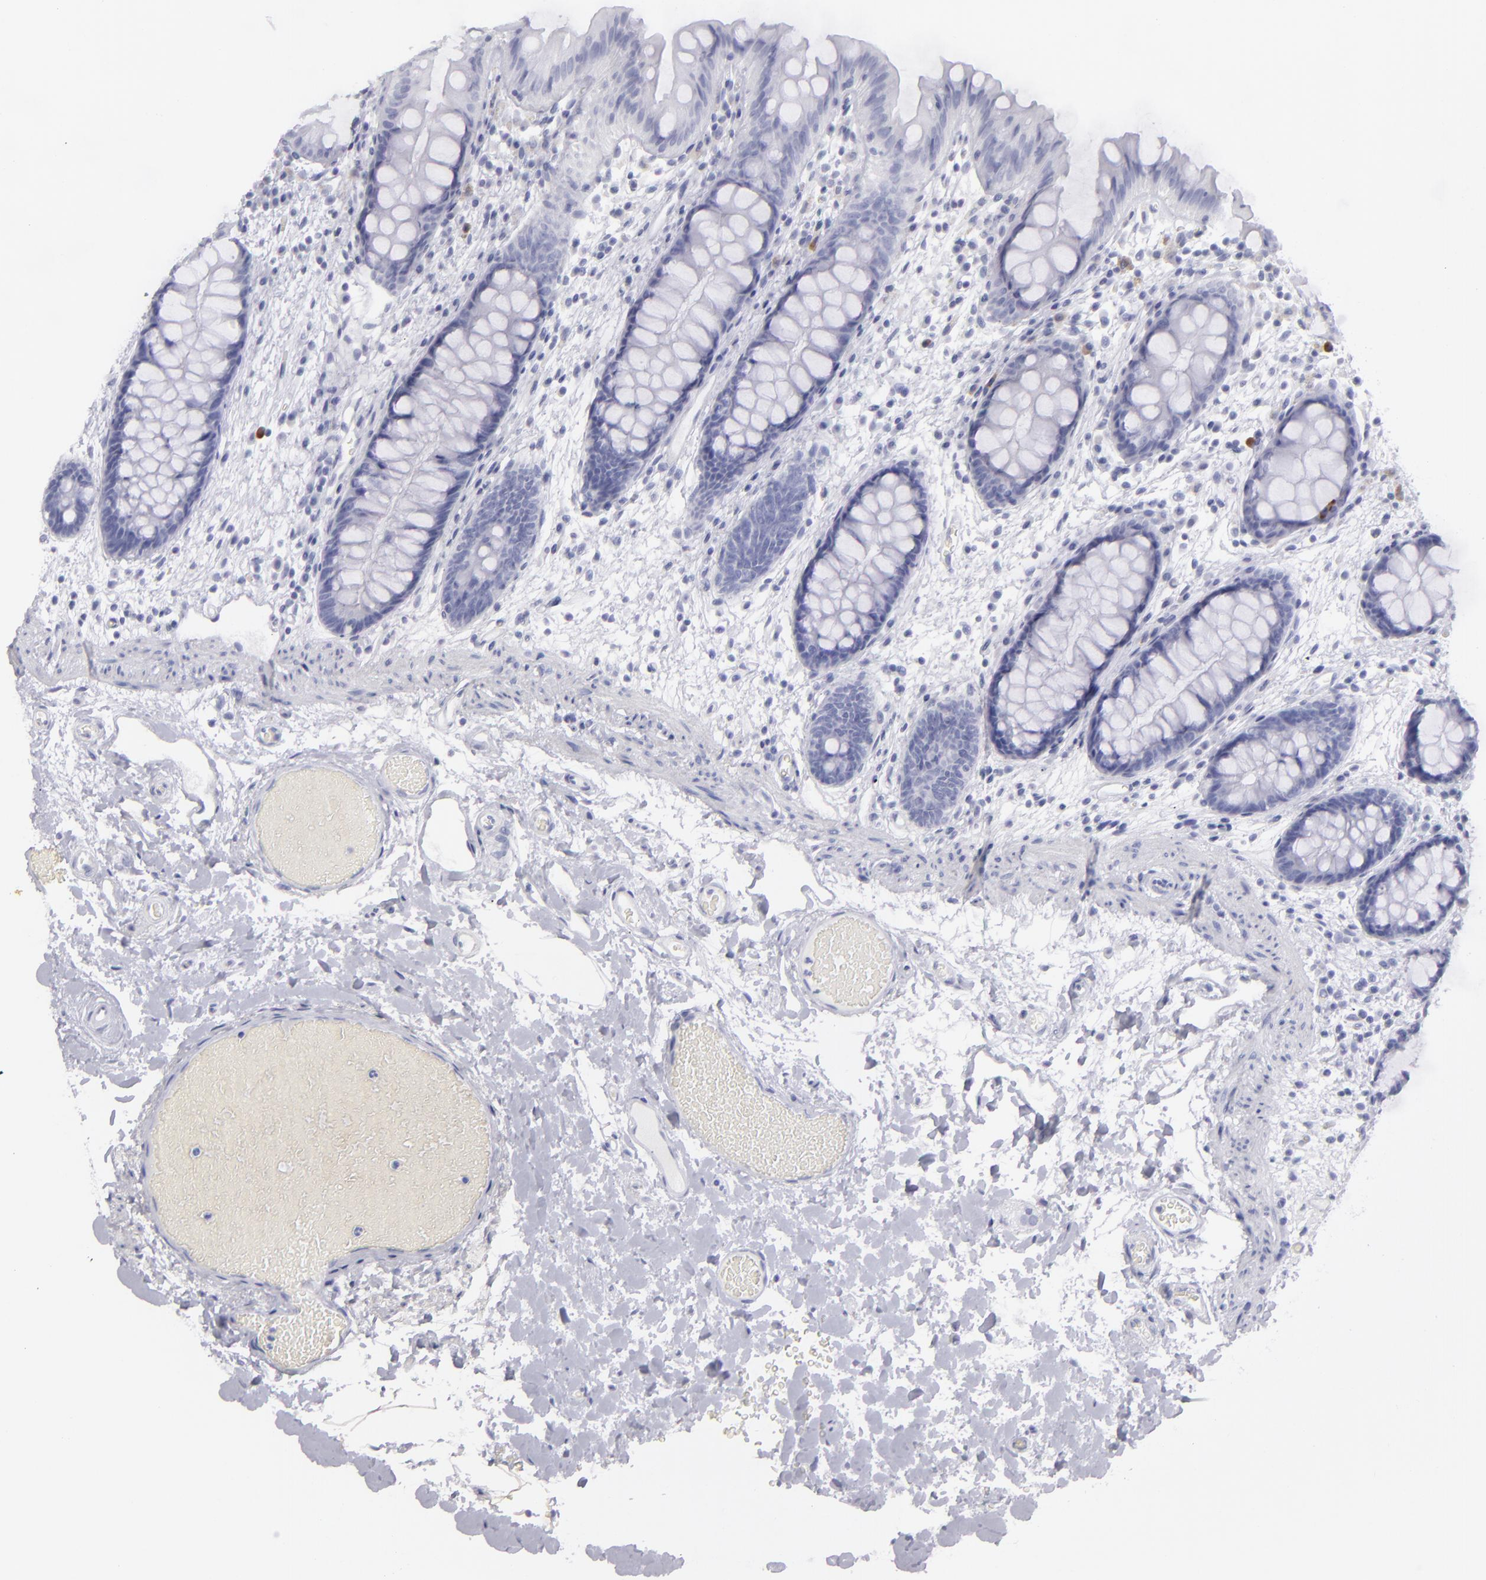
{"staining": {"intensity": "negative", "quantity": "none", "location": "none"}, "tissue": "colon", "cell_type": "Endothelial cells", "image_type": "normal", "snomed": [{"axis": "morphology", "description": "Normal tissue, NOS"}, {"axis": "topography", "description": "Smooth muscle"}, {"axis": "topography", "description": "Colon"}], "caption": "Immunohistochemistry (IHC) photomicrograph of normal human colon stained for a protein (brown), which displays no staining in endothelial cells.", "gene": "FLG", "patient": {"sex": "male", "age": 67}}